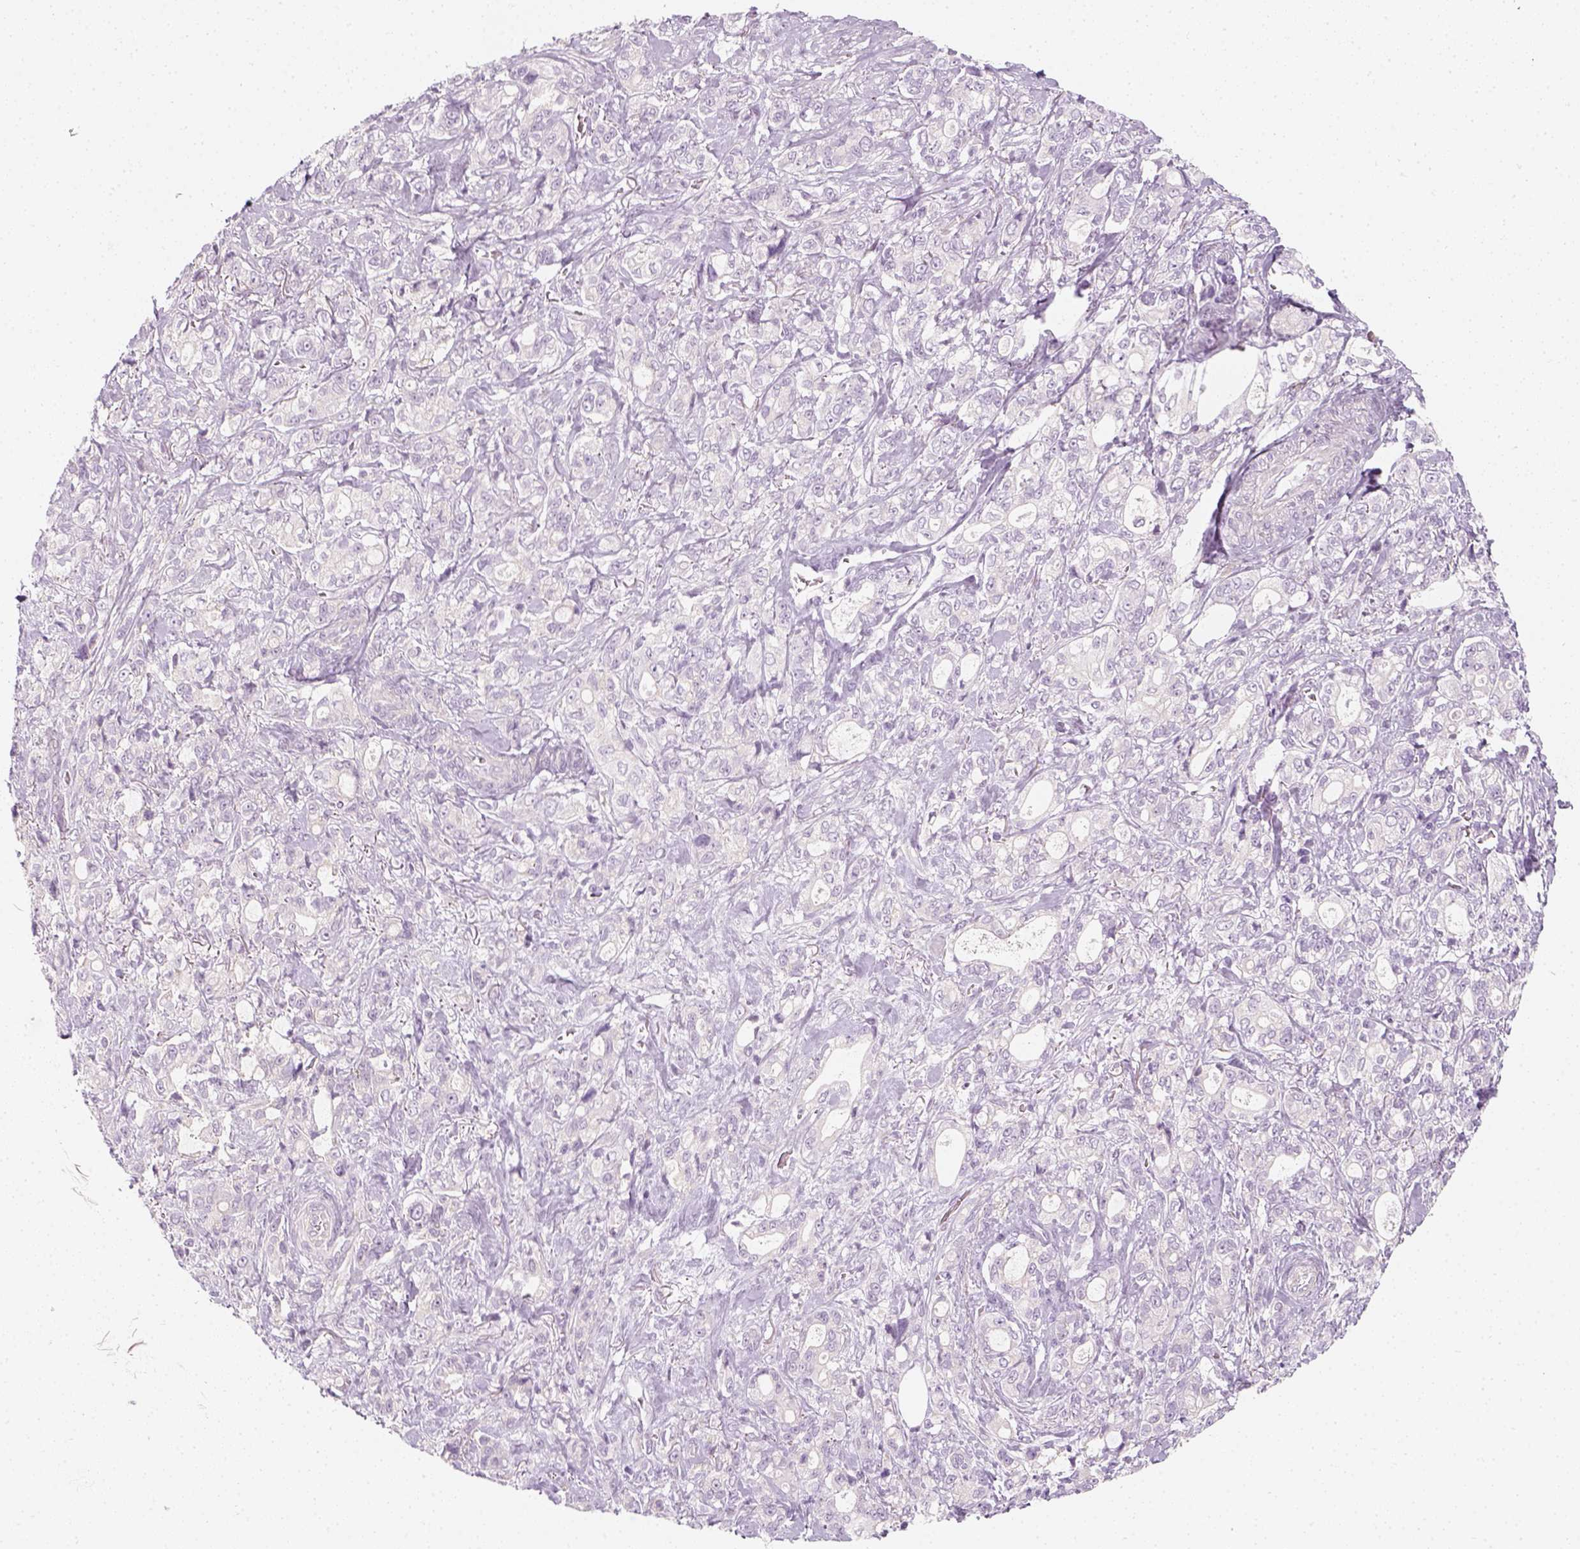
{"staining": {"intensity": "negative", "quantity": "none", "location": "none"}, "tissue": "stomach cancer", "cell_type": "Tumor cells", "image_type": "cancer", "snomed": [{"axis": "morphology", "description": "Adenocarcinoma, NOS"}, {"axis": "topography", "description": "Stomach"}], "caption": "A high-resolution image shows immunohistochemistry staining of adenocarcinoma (stomach), which reveals no significant staining in tumor cells.", "gene": "PRAME", "patient": {"sex": "male", "age": 63}}